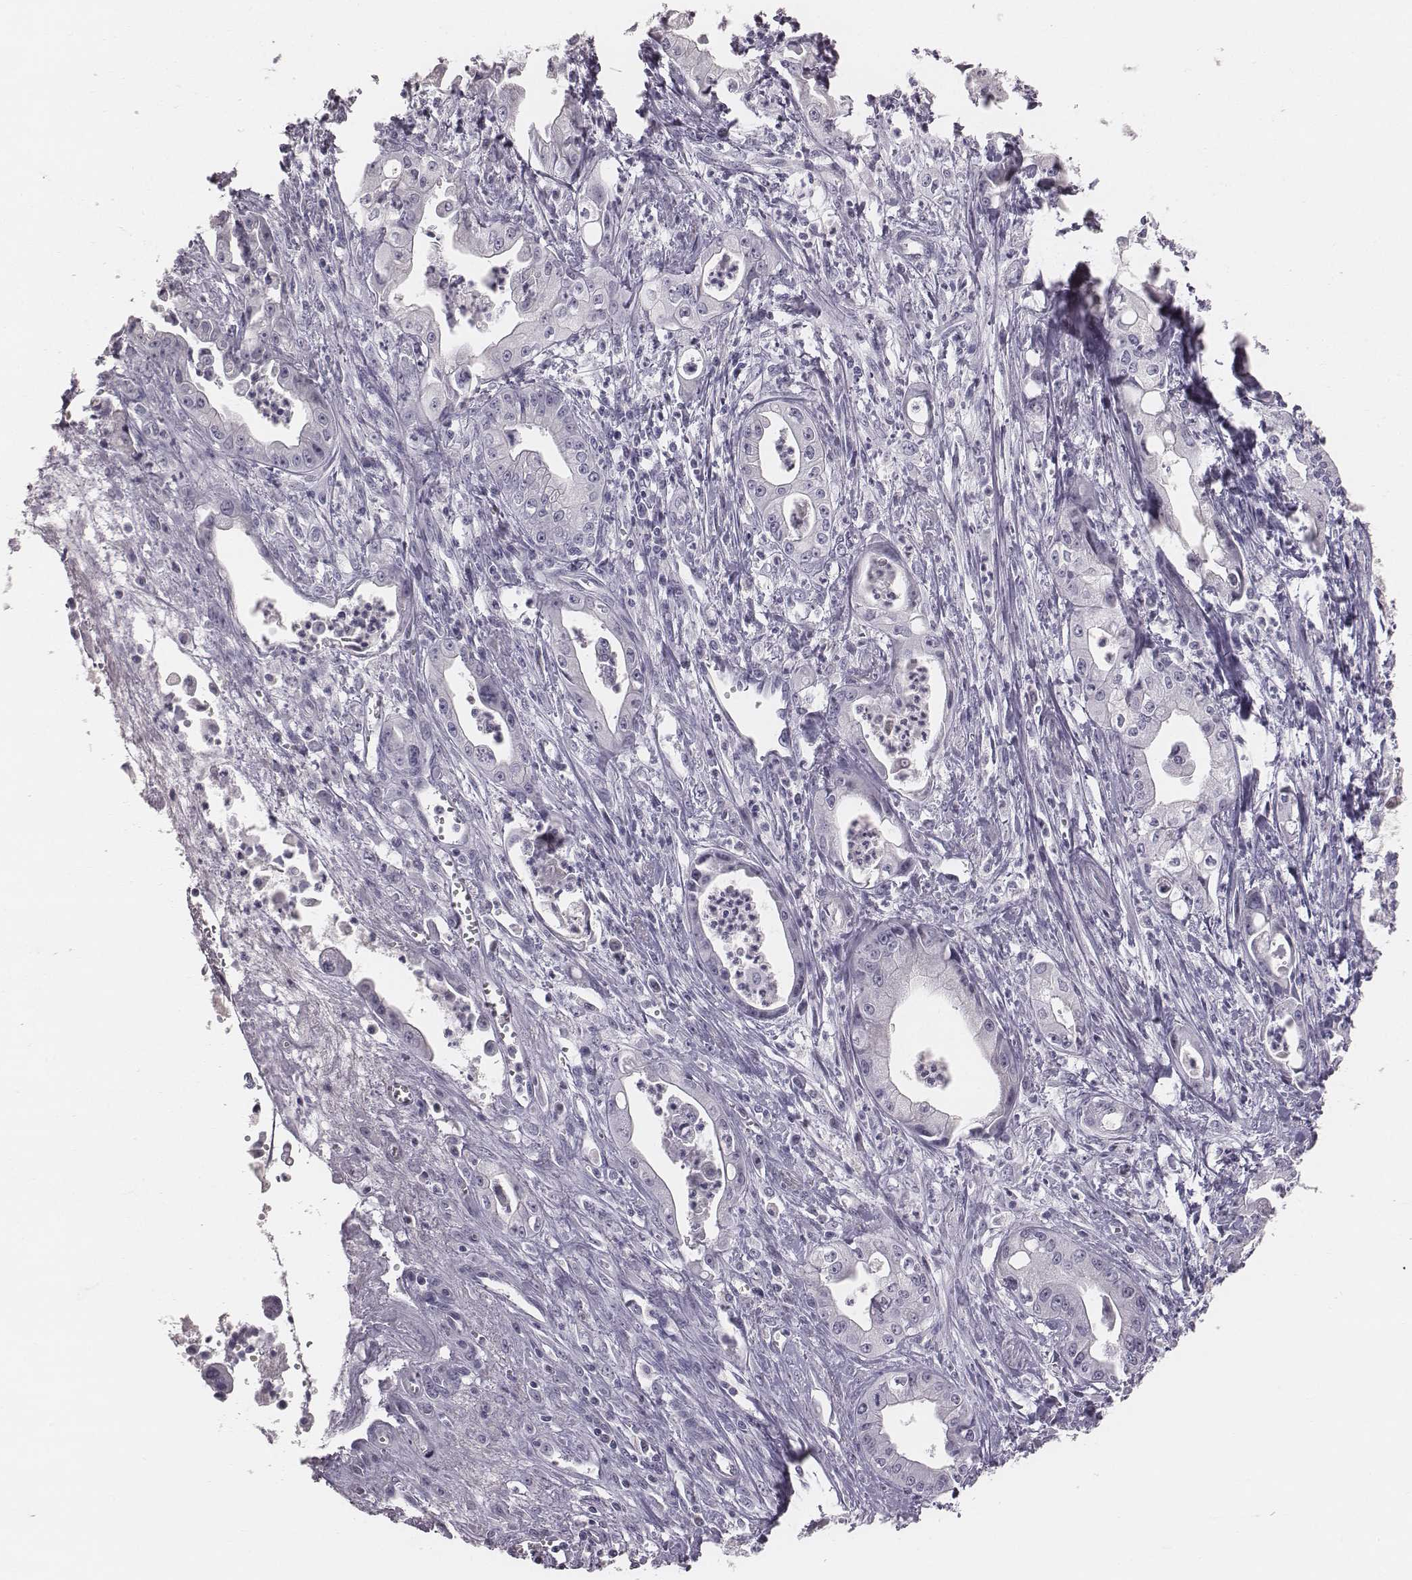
{"staining": {"intensity": "negative", "quantity": "none", "location": "none"}, "tissue": "pancreatic cancer", "cell_type": "Tumor cells", "image_type": "cancer", "snomed": [{"axis": "morphology", "description": "Adenocarcinoma, NOS"}, {"axis": "topography", "description": "Pancreas"}], "caption": "Immunohistochemistry (IHC) of human pancreatic cancer (adenocarcinoma) exhibits no positivity in tumor cells.", "gene": "C6orf58", "patient": {"sex": "female", "age": 65}}